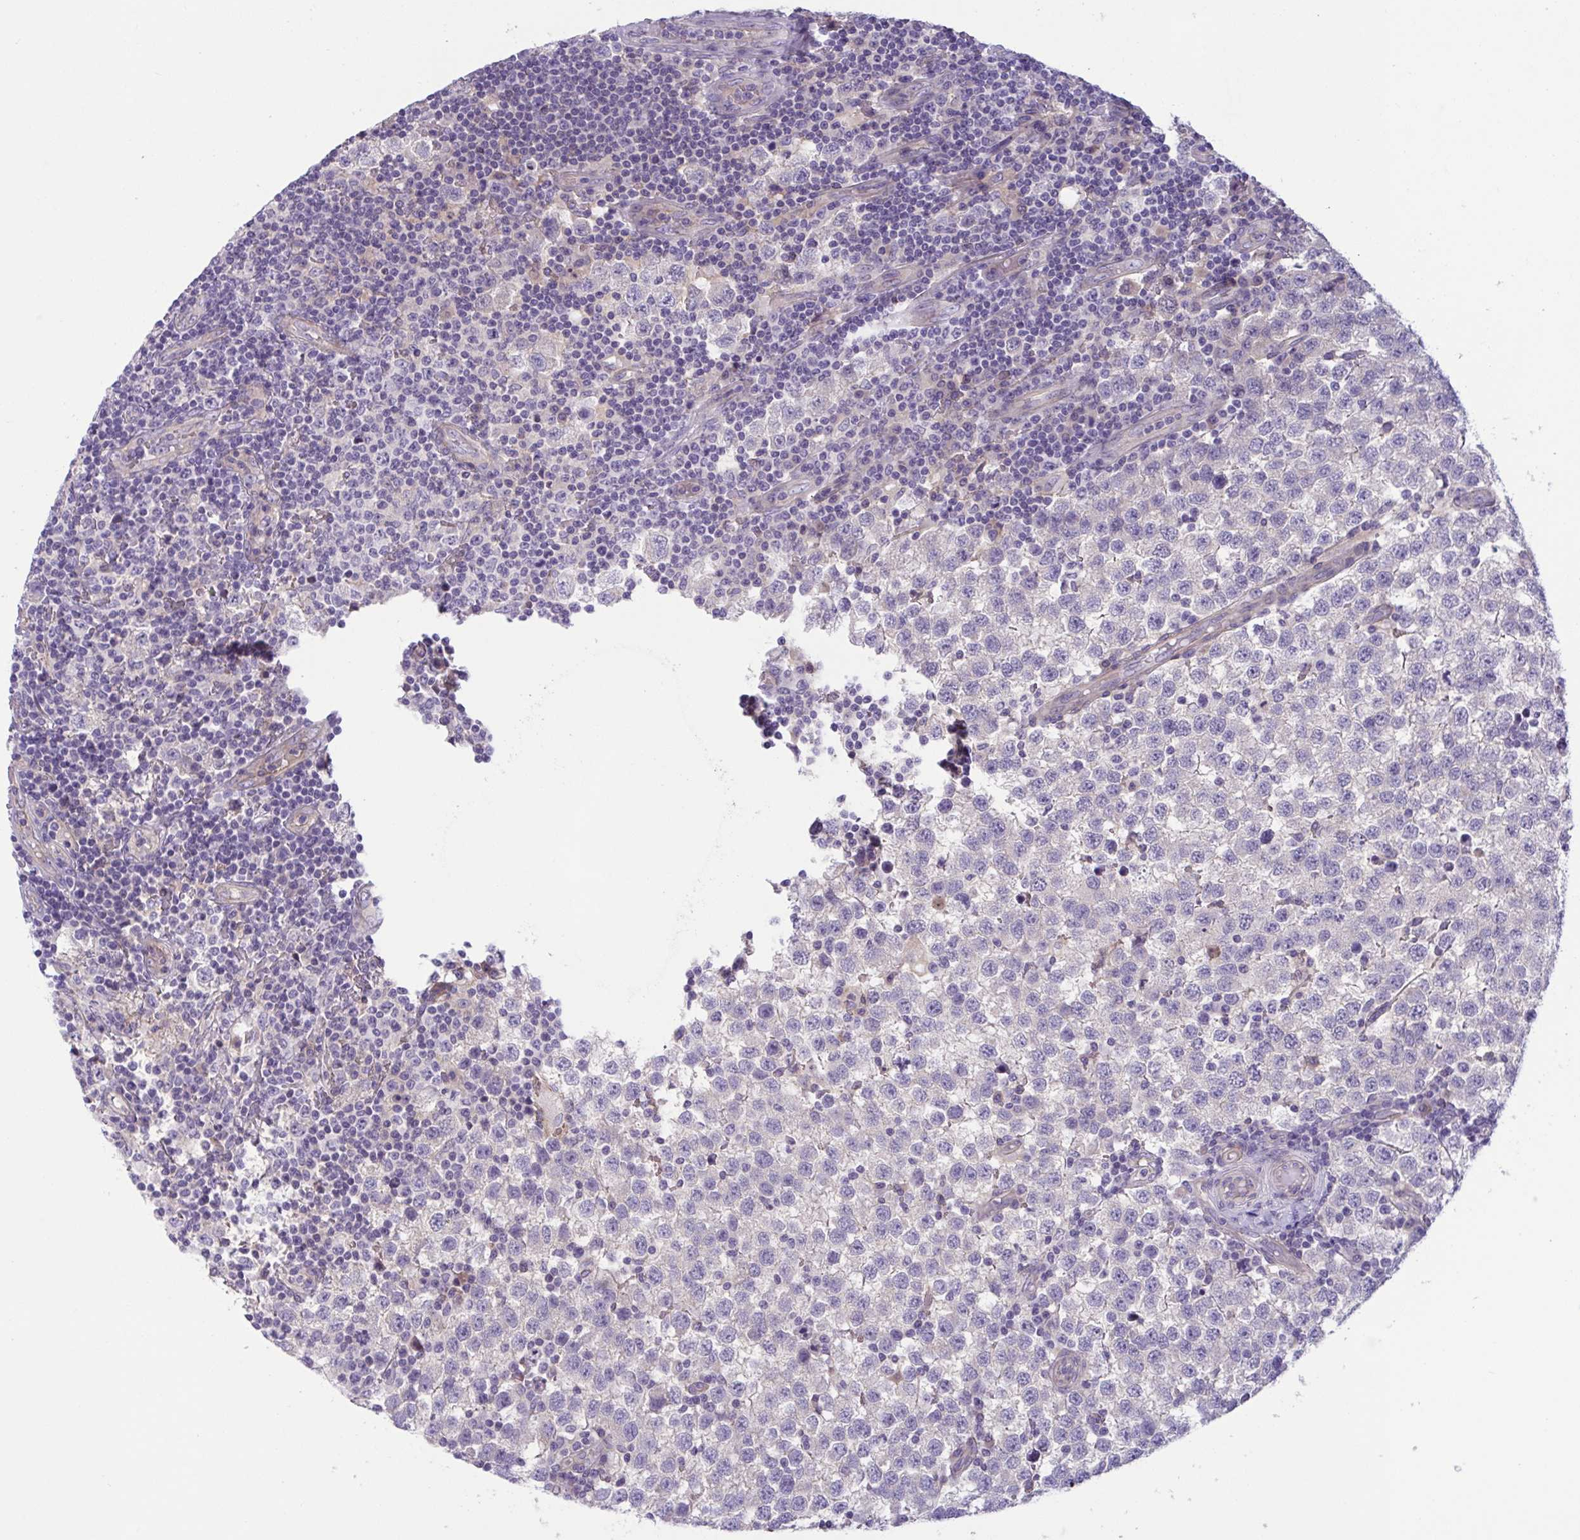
{"staining": {"intensity": "negative", "quantity": "none", "location": "none"}, "tissue": "testis cancer", "cell_type": "Tumor cells", "image_type": "cancer", "snomed": [{"axis": "morphology", "description": "Seminoma, NOS"}, {"axis": "topography", "description": "Testis"}], "caption": "Tumor cells are negative for protein expression in human testis cancer.", "gene": "TTC7B", "patient": {"sex": "male", "age": 34}}